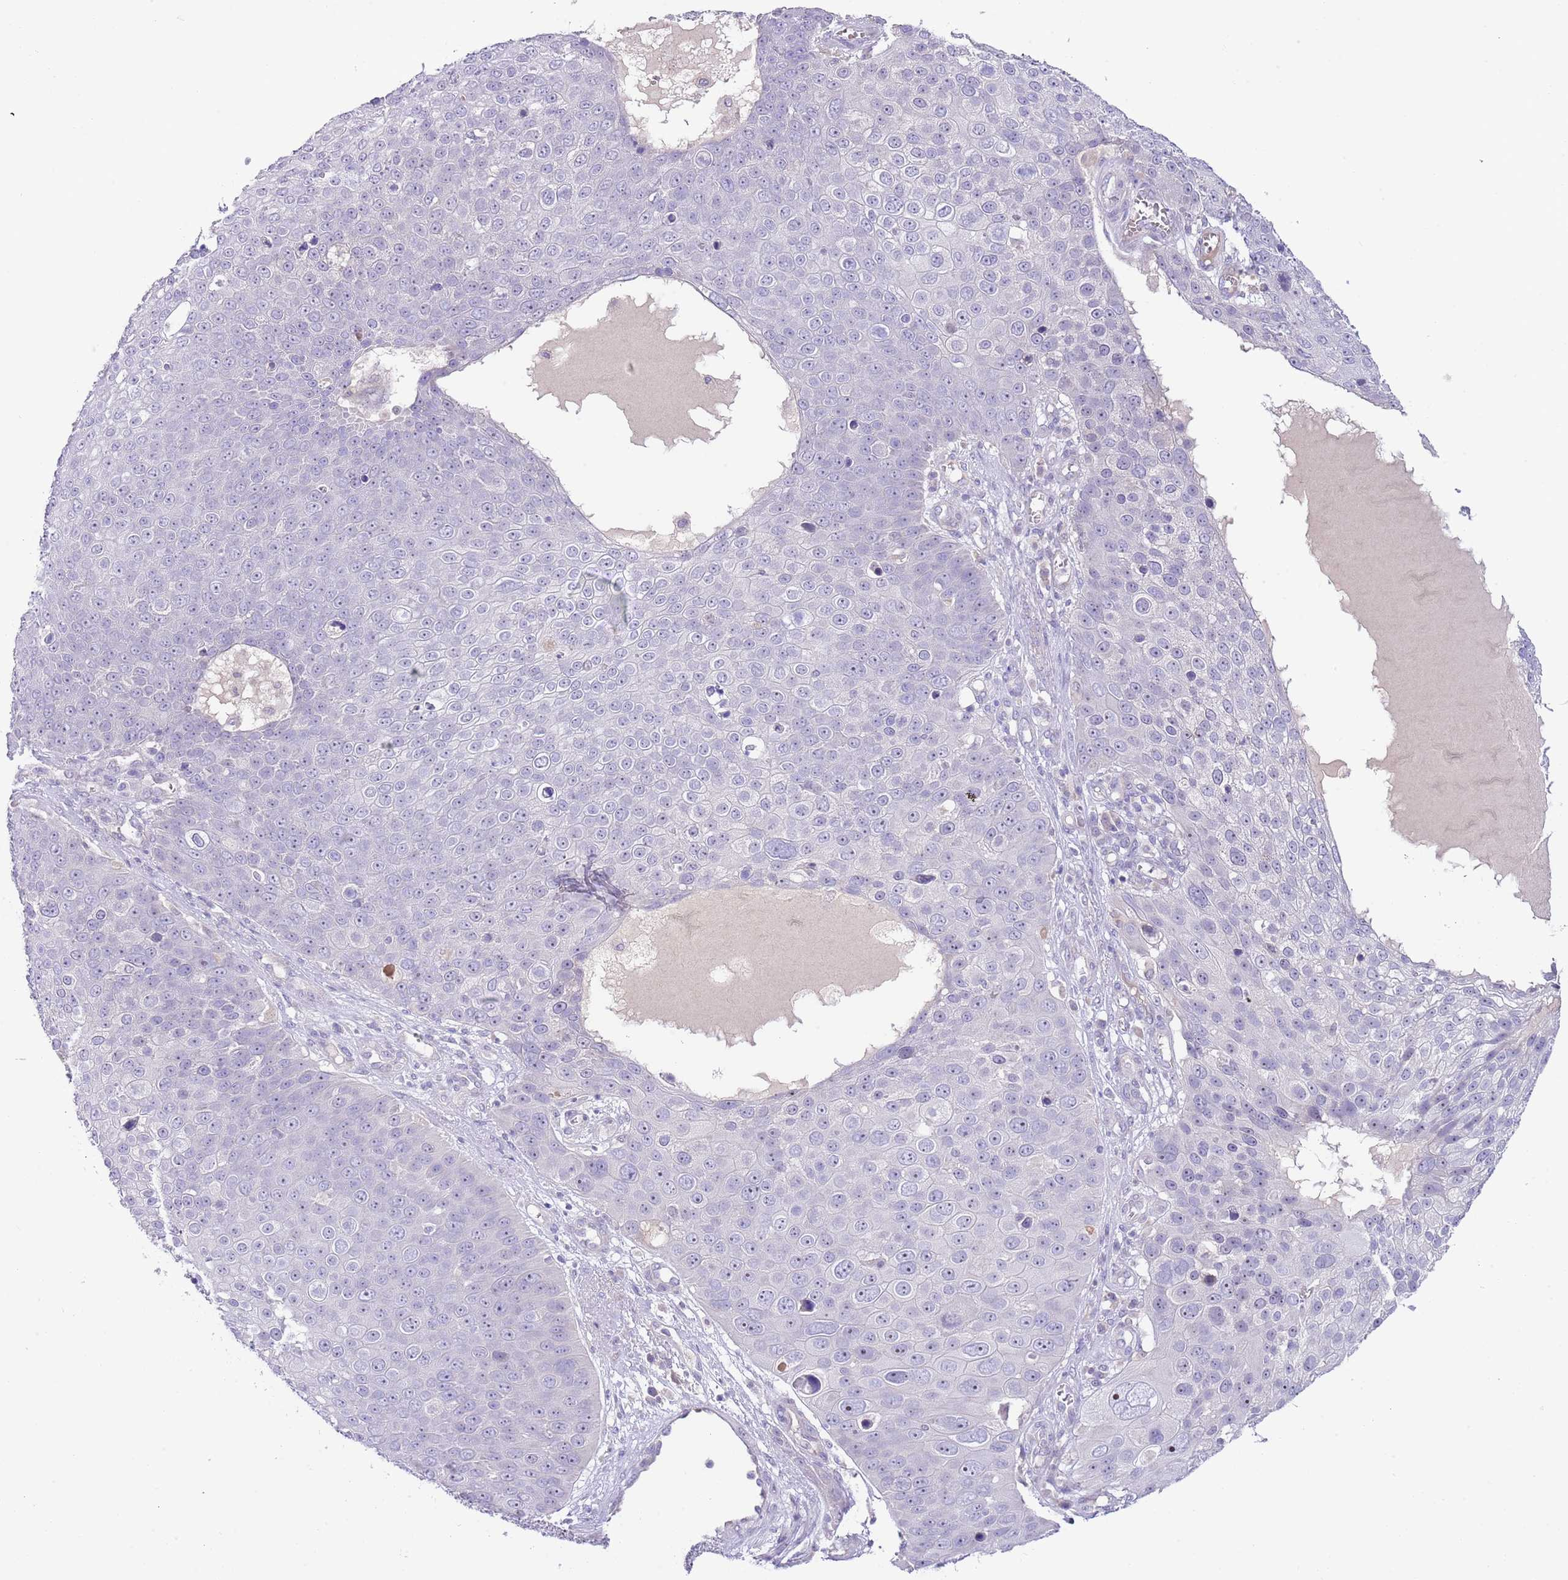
{"staining": {"intensity": "negative", "quantity": "none", "location": "none"}, "tissue": "skin cancer", "cell_type": "Tumor cells", "image_type": "cancer", "snomed": [{"axis": "morphology", "description": "Squamous cell carcinoma, NOS"}, {"axis": "topography", "description": "Skin"}], "caption": "The immunohistochemistry (IHC) micrograph has no significant positivity in tumor cells of skin cancer tissue. (Immunohistochemistry (ihc), brightfield microscopy, high magnification).", "gene": "AP1S2", "patient": {"sex": "male", "age": 71}}